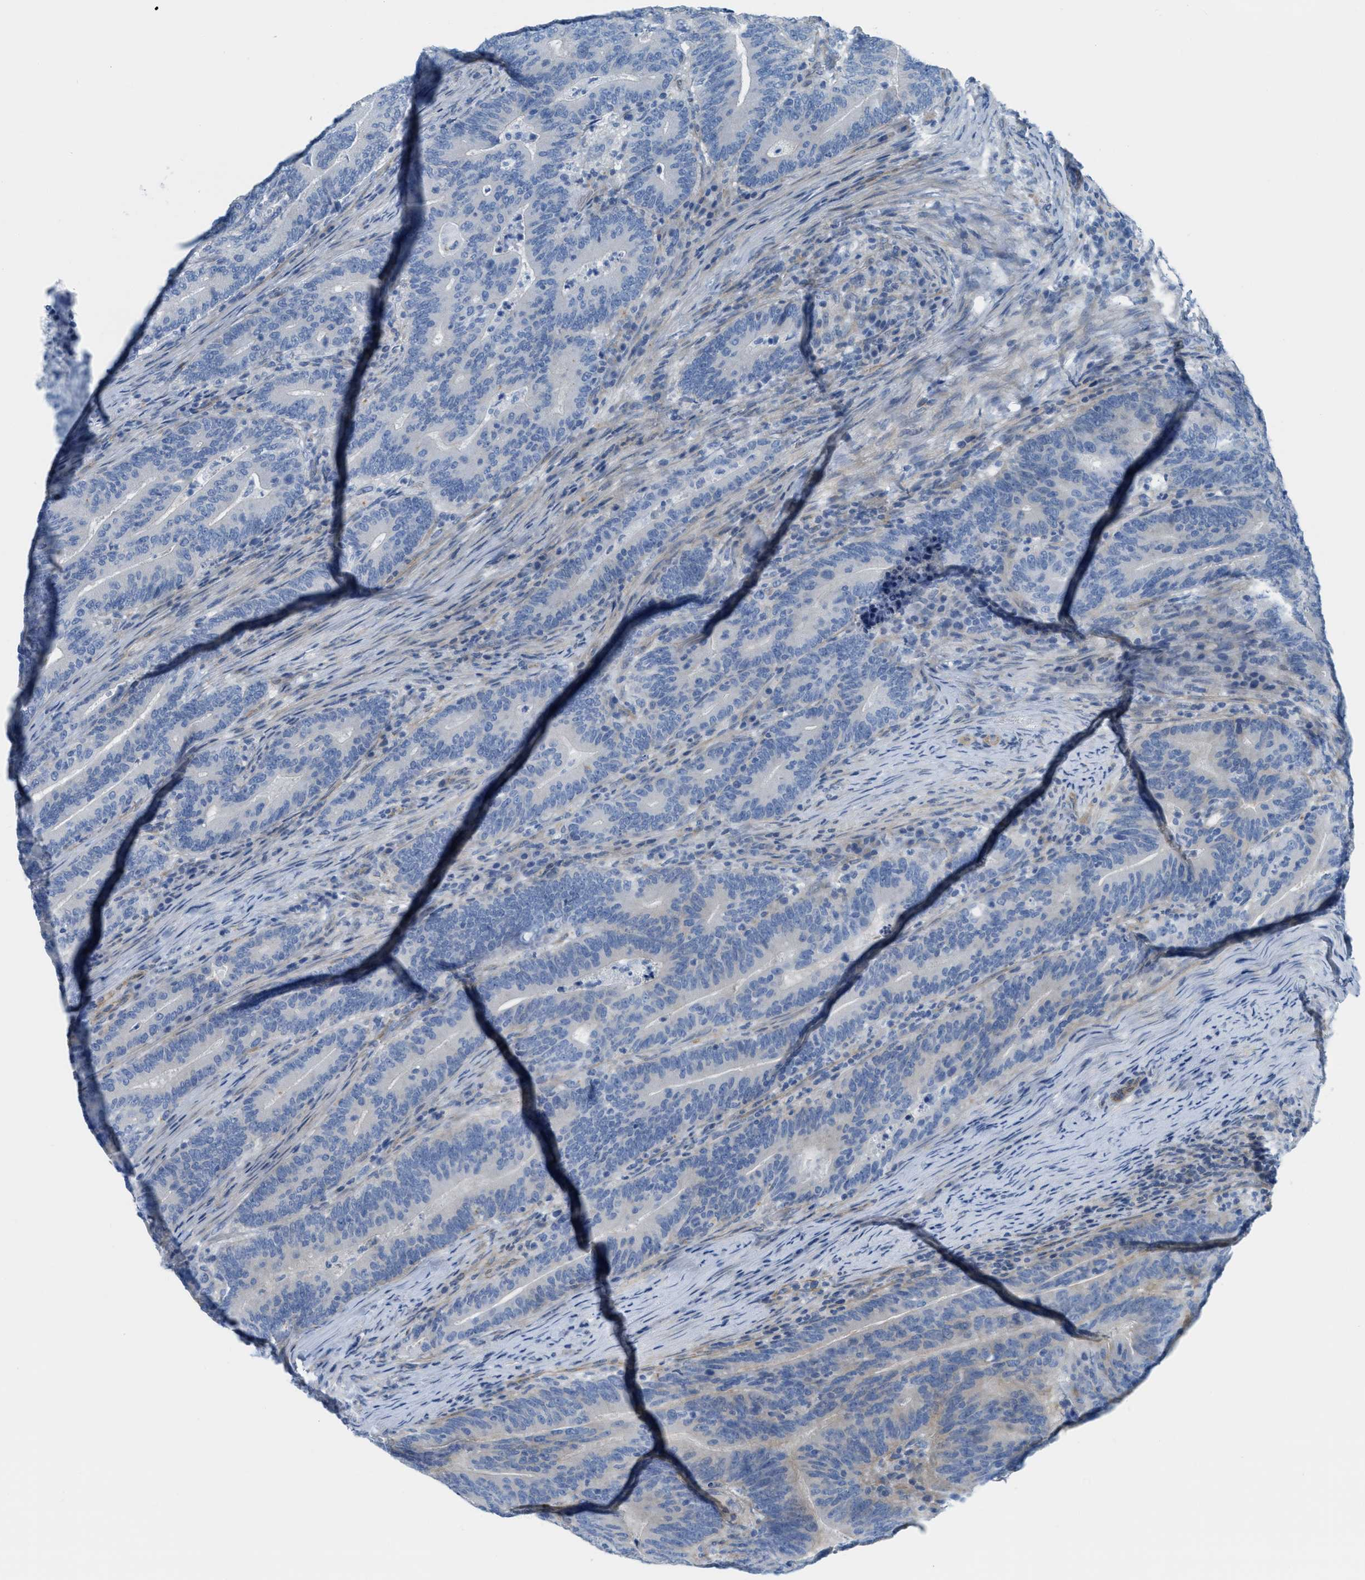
{"staining": {"intensity": "weak", "quantity": "<25%", "location": "cytoplasmic/membranous"}, "tissue": "colorectal cancer", "cell_type": "Tumor cells", "image_type": "cancer", "snomed": [{"axis": "morphology", "description": "Adenocarcinoma, NOS"}, {"axis": "topography", "description": "Colon"}], "caption": "Tumor cells show no significant protein expression in colorectal cancer (adenocarcinoma). (Stains: DAB immunohistochemistry with hematoxylin counter stain, Microscopy: brightfield microscopy at high magnification).", "gene": "SLC12A1", "patient": {"sex": "female", "age": 66}}